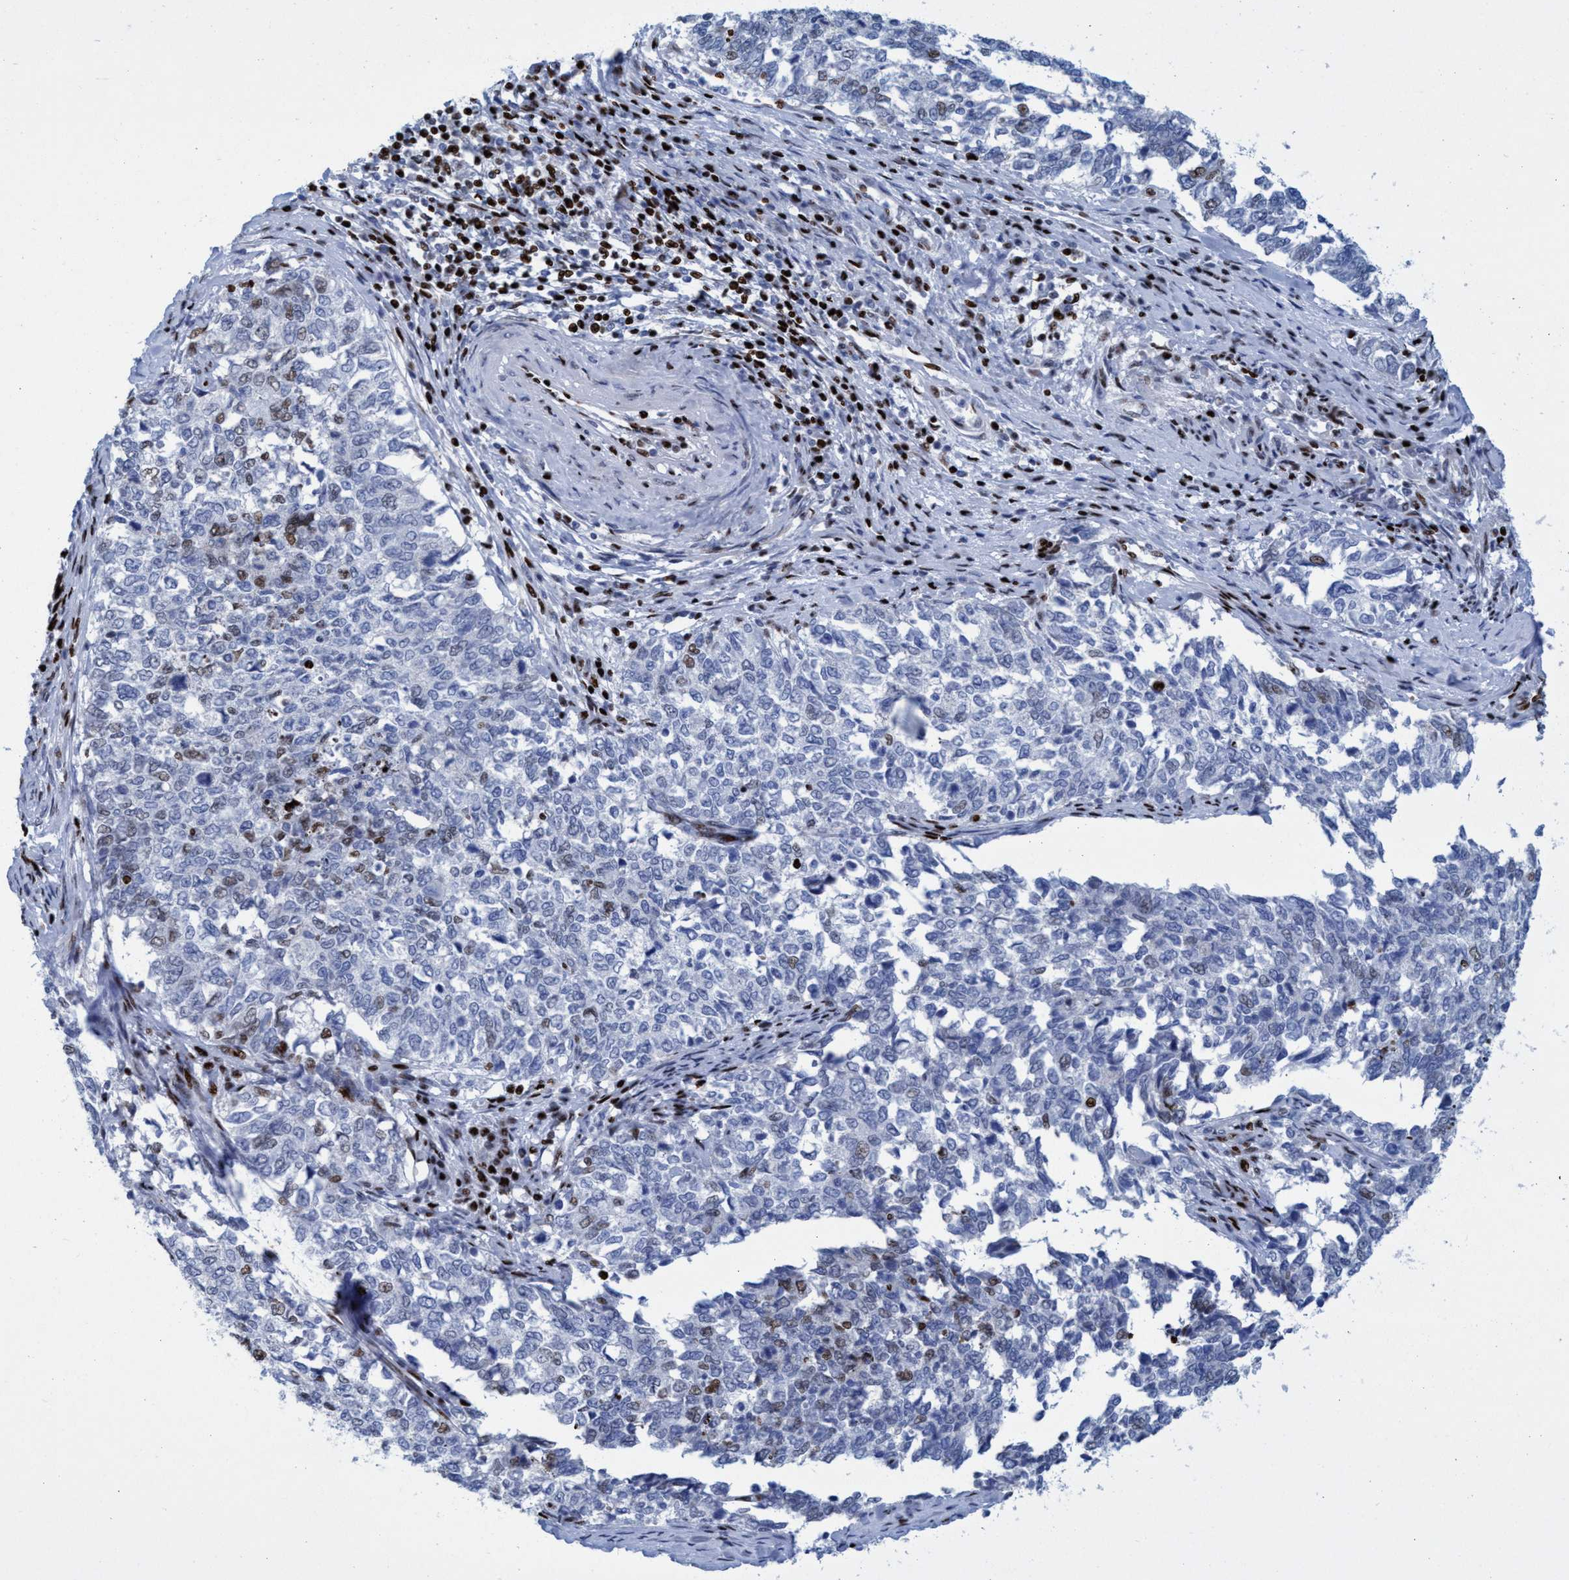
{"staining": {"intensity": "moderate", "quantity": "<25%", "location": "nuclear"}, "tissue": "cervical cancer", "cell_type": "Tumor cells", "image_type": "cancer", "snomed": [{"axis": "morphology", "description": "Squamous cell carcinoma, NOS"}, {"axis": "topography", "description": "Cervix"}], "caption": "Brown immunohistochemical staining in human cervical cancer exhibits moderate nuclear expression in about <25% of tumor cells.", "gene": "R3HCC1", "patient": {"sex": "female", "age": 63}}